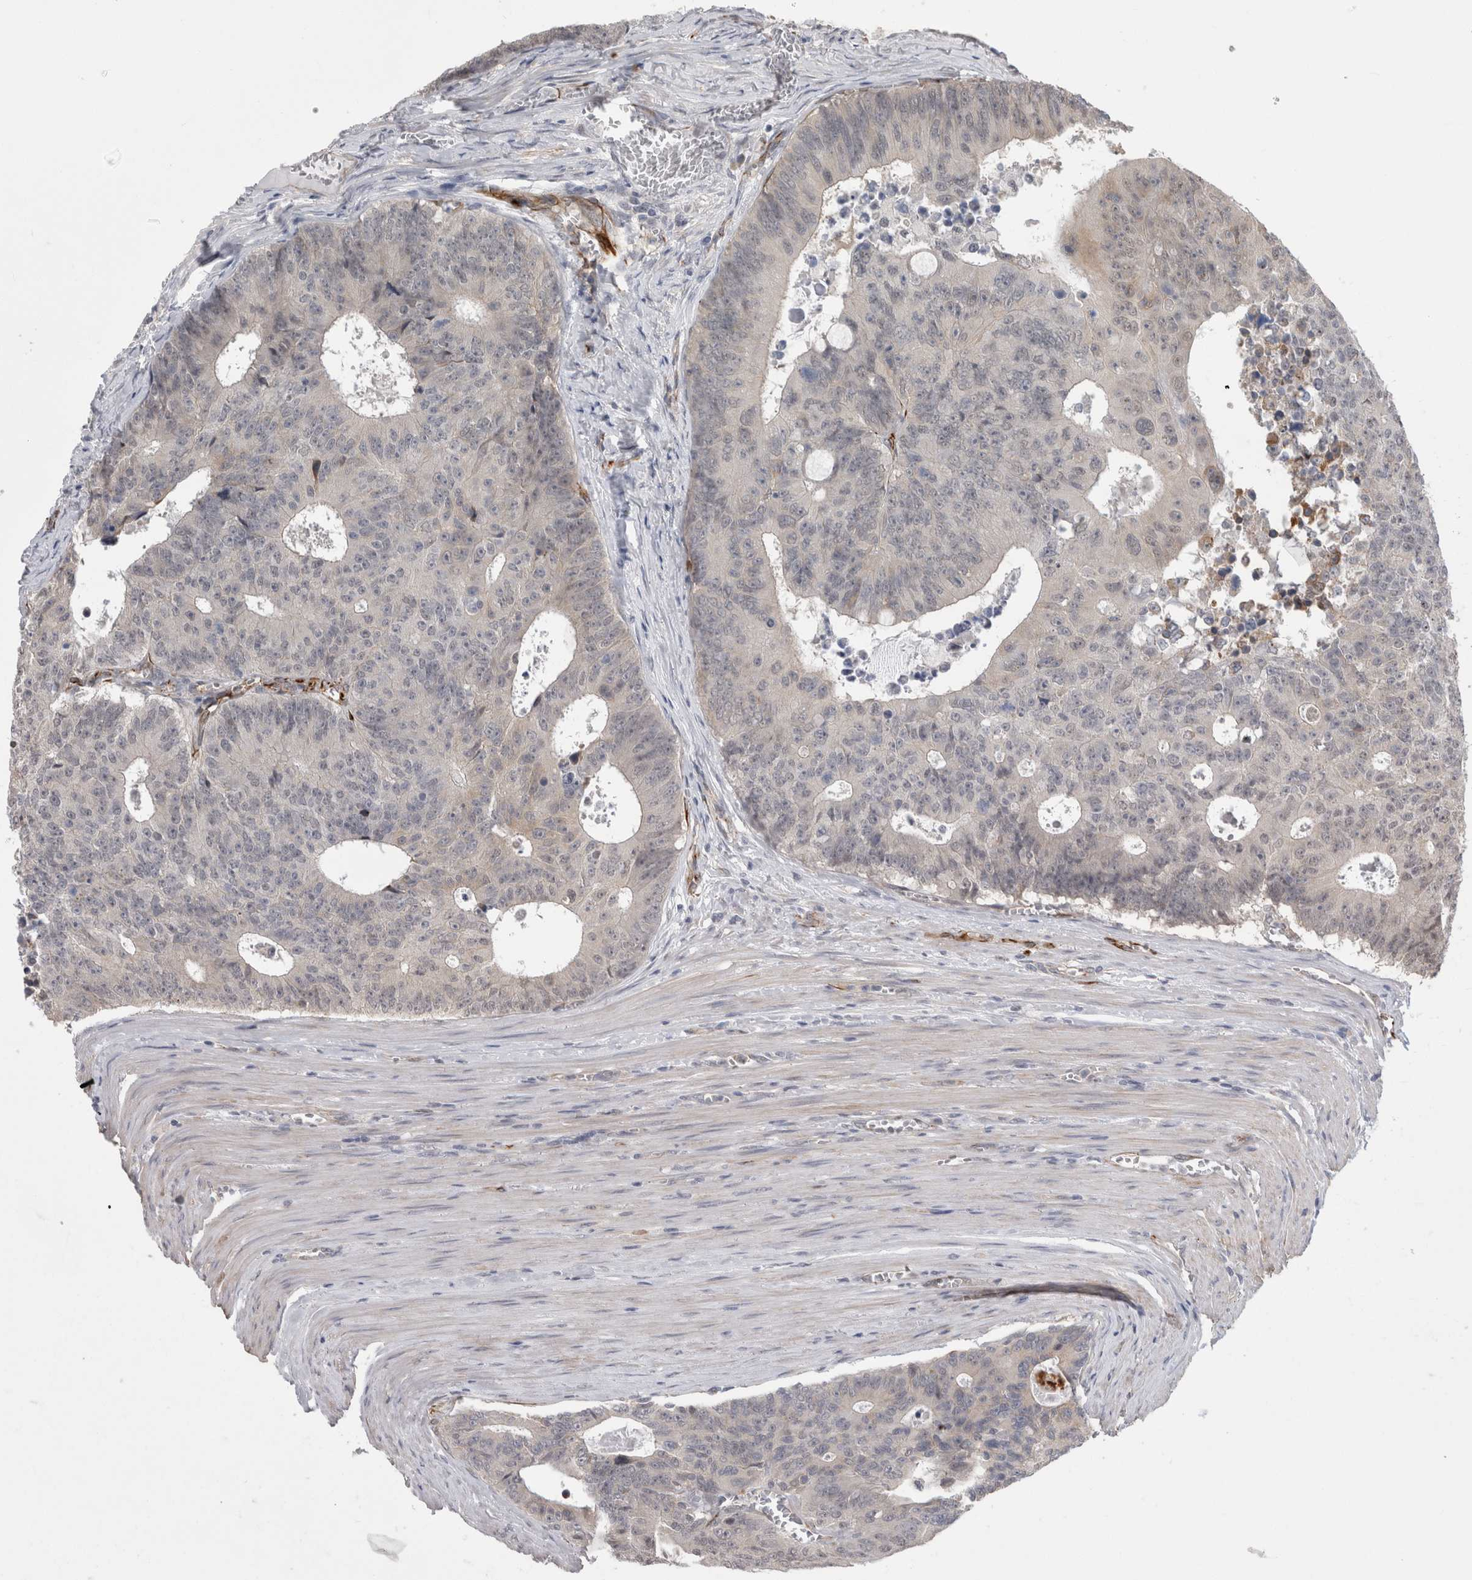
{"staining": {"intensity": "negative", "quantity": "none", "location": "none"}, "tissue": "colorectal cancer", "cell_type": "Tumor cells", "image_type": "cancer", "snomed": [{"axis": "morphology", "description": "Adenocarcinoma, NOS"}, {"axis": "topography", "description": "Colon"}], "caption": "DAB immunohistochemical staining of human adenocarcinoma (colorectal) demonstrates no significant expression in tumor cells.", "gene": "FAM83H", "patient": {"sex": "male", "age": 87}}